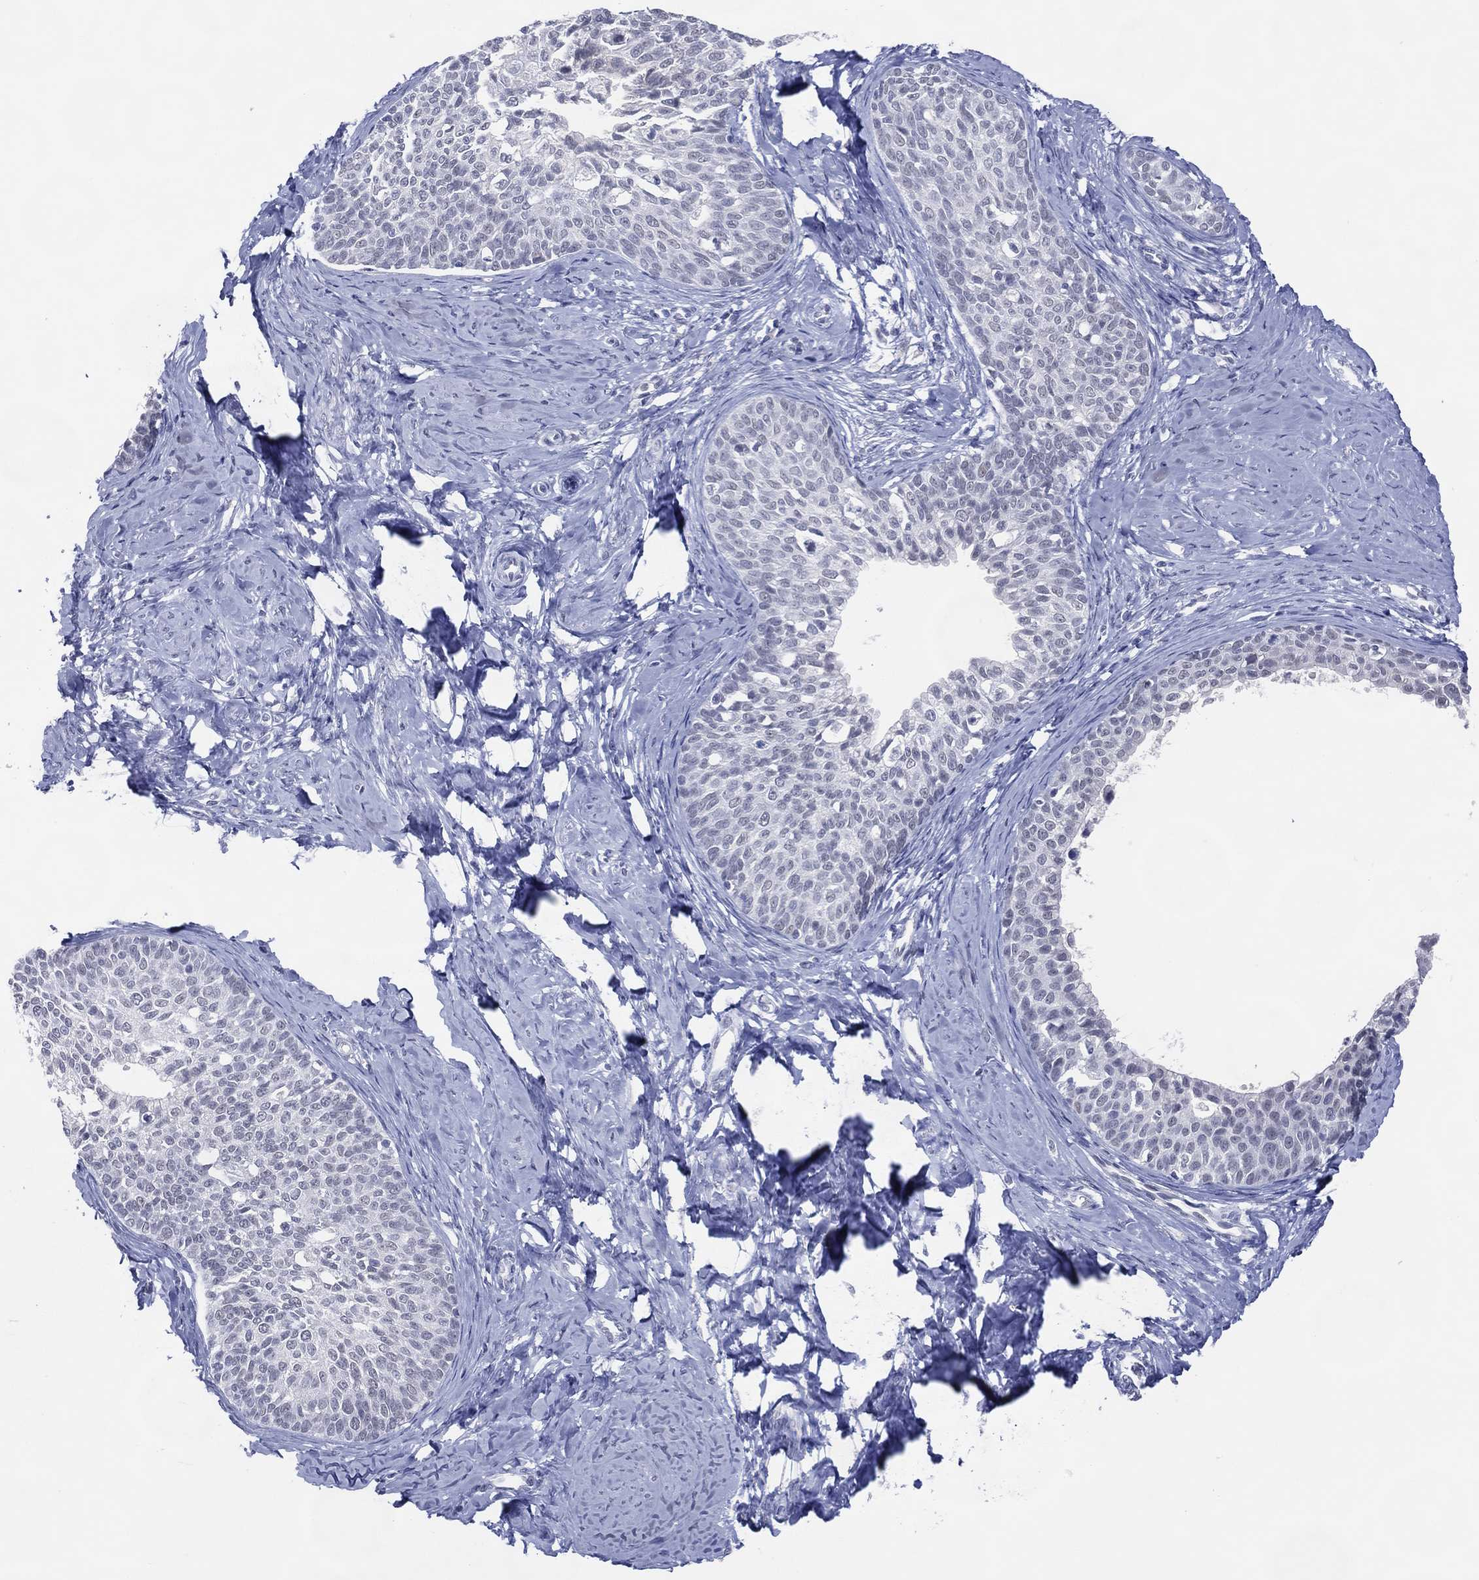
{"staining": {"intensity": "negative", "quantity": "none", "location": "none"}, "tissue": "cervical cancer", "cell_type": "Tumor cells", "image_type": "cancer", "snomed": [{"axis": "morphology", "description": "Squamous cell carcinoma, NOS"}, {"axis": "topography", "description": "Cervix"}], "caption": "Tumor cells show no significant protein staining in squamous cell carcinoma (cervical).", "gene": "CFAP58", "patient": {"sex": "female", "age": 51}}